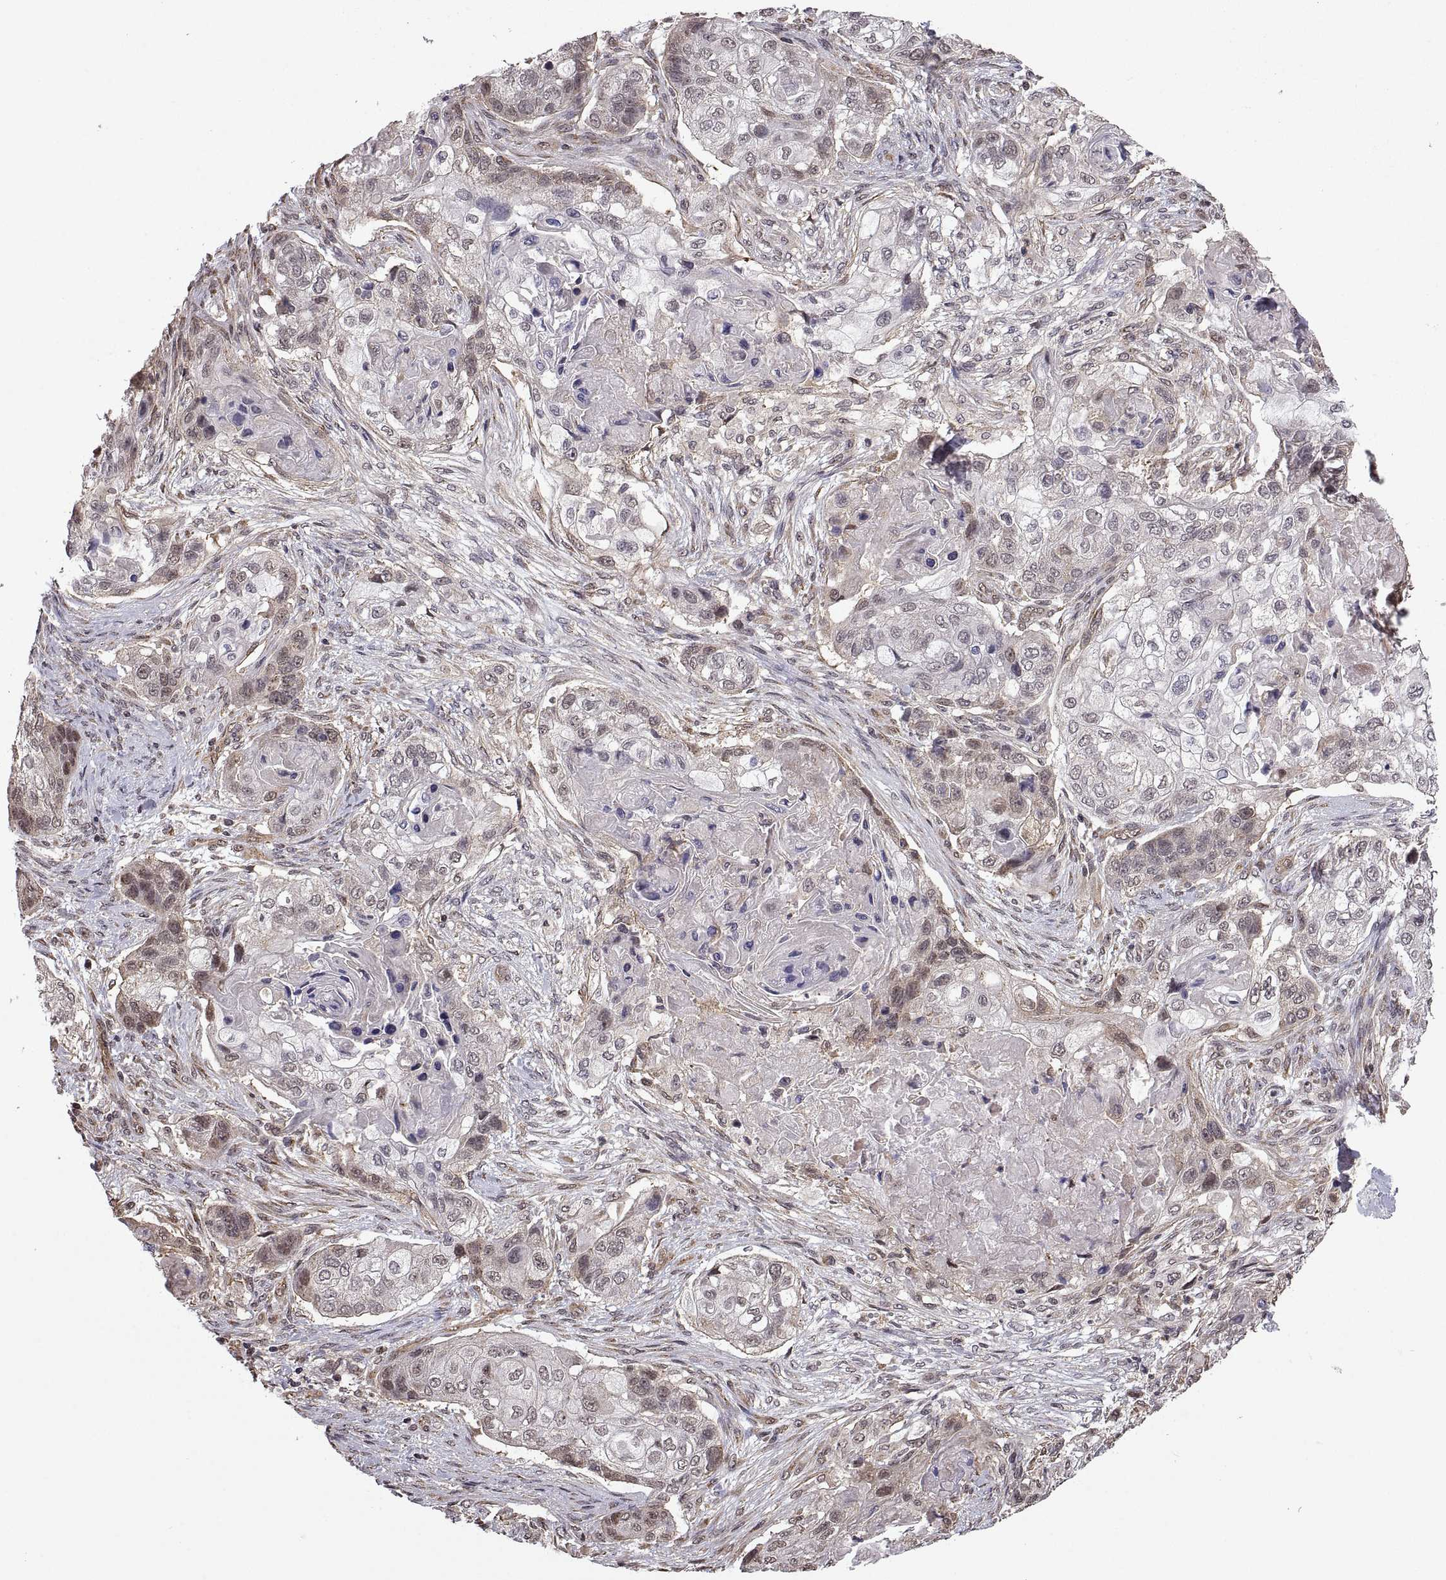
{"staining": {"intensity": "weak", "quantity": "<25%", "location": "nuclear"}, "tissue": "lung cancer", "cell_type": "Tumor cells", "image_type": "cancer", "snomed": [{"axis": "morphology", "description": "Squamous cell carcinoma, NOS"}, {"axis": "topography", "description": "Lung"}], "caption": "Lung squamous cell carcinoma was stained to show a protein in brown. There is no significant positivity in tumor cells. Brightfield microscopy of immunohistochemistry stained with DAB (3,3'-diaminobenzidine) (brown) and hematoxylin (blue), captured at high magnification.", "gene": "ARRB1", "patient": {"sex": "male", "age": 69}}